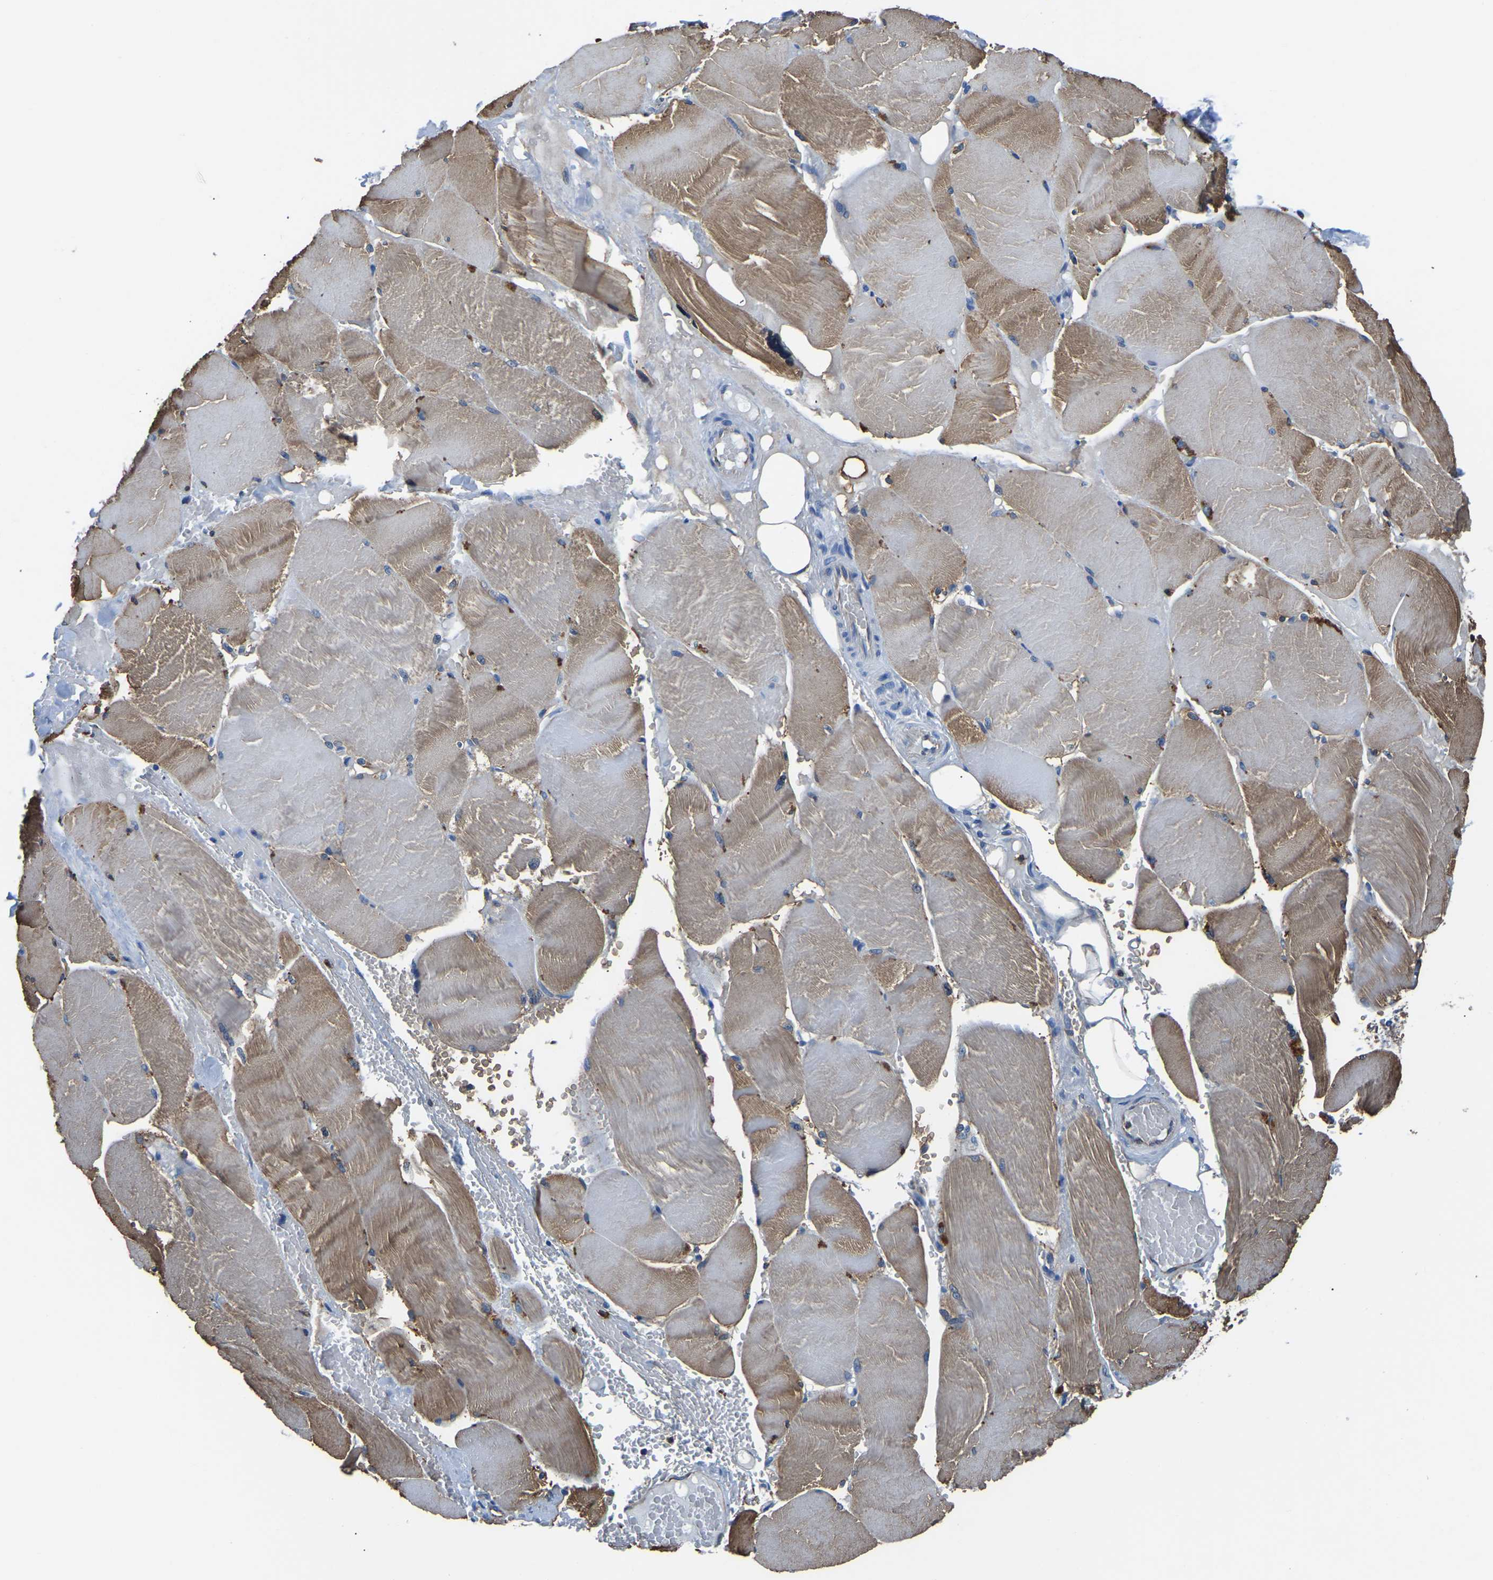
{"staining": {"intensity": "moderate", "quantity": "25%-75%", "location": "cytoplasmic/membranous"}, "tissue": "skeletal muscle", "cell_type": "Myocytes", "image_type": "normal", "snomed": [{"axis": "morphology", "description": "Normal tissue, NOS"}, {"axis": "topography", "description": "Skin"}, {"axis": "topography", "description": "Skeletal muscle"}], "caption": "Skeletal muscle stained for a protein (brown) exhibits moderate cytoplasmic/membranous positive expression in about 25%-75% of myocytes.", "gene": "MS4A3", "patient": {"sex": "male", "age": 83}}